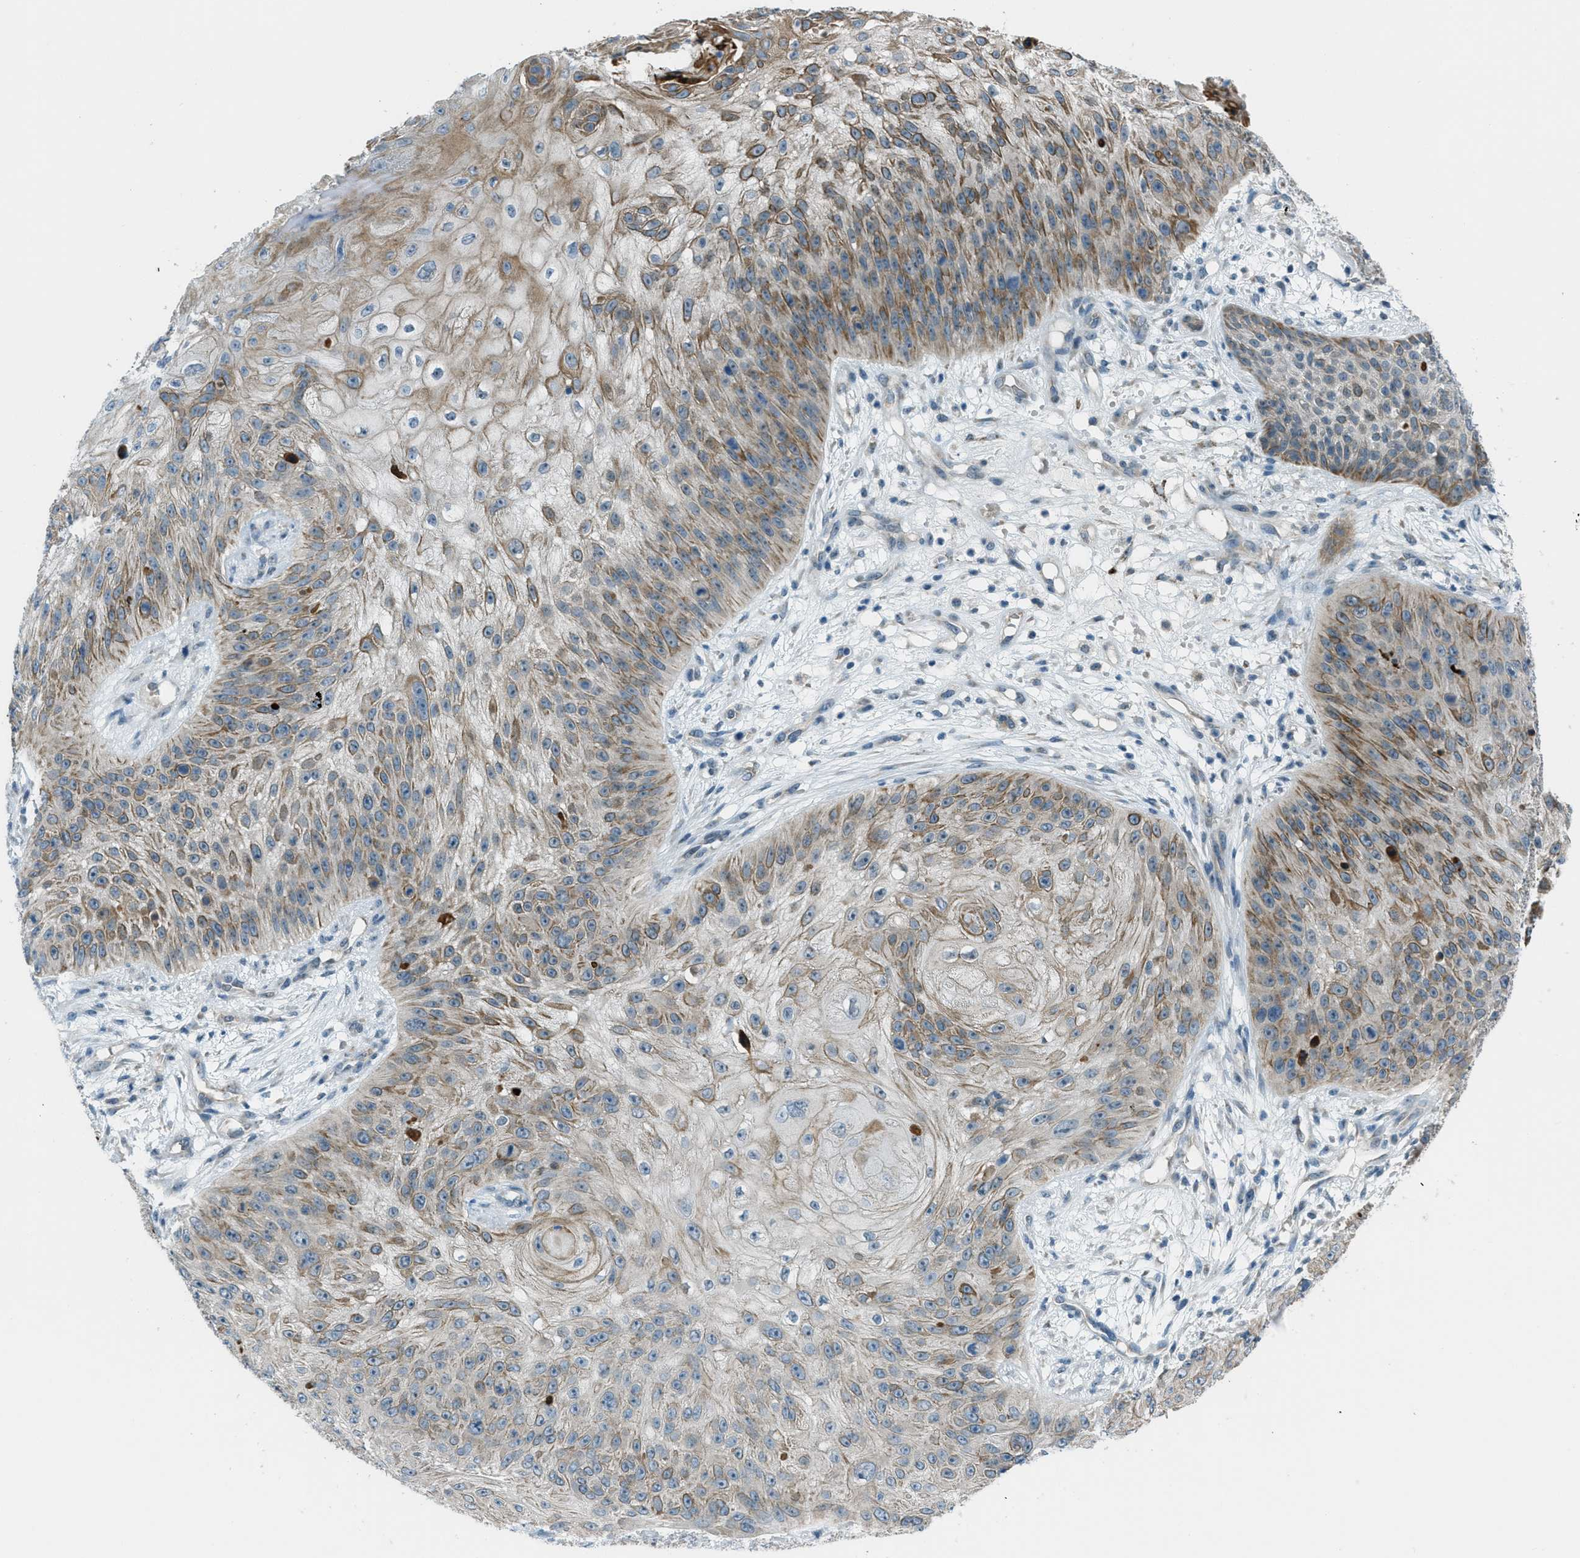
{"staining": {"intensity": "moderate", "quantity": ">75%", "location": "cytoplasmic/membranous"}, "tissue": "skin cancer", "cell_type": "Tumor cells", "image_type": "cancer", "snomed": [{"axis": "morphology", "description": "Squamous cell carcinoma, NOS"}, {"axis": "topography", "description": "Skin"}], "caption": "This histopathology image reveals immunohistochemistry staining of human skin cancer, with medium moderate cytoplasmic/membranous expression in about >75% of tumor cells.", "gene": "CDON", "patient": {"sex": "female", "age": 80}}